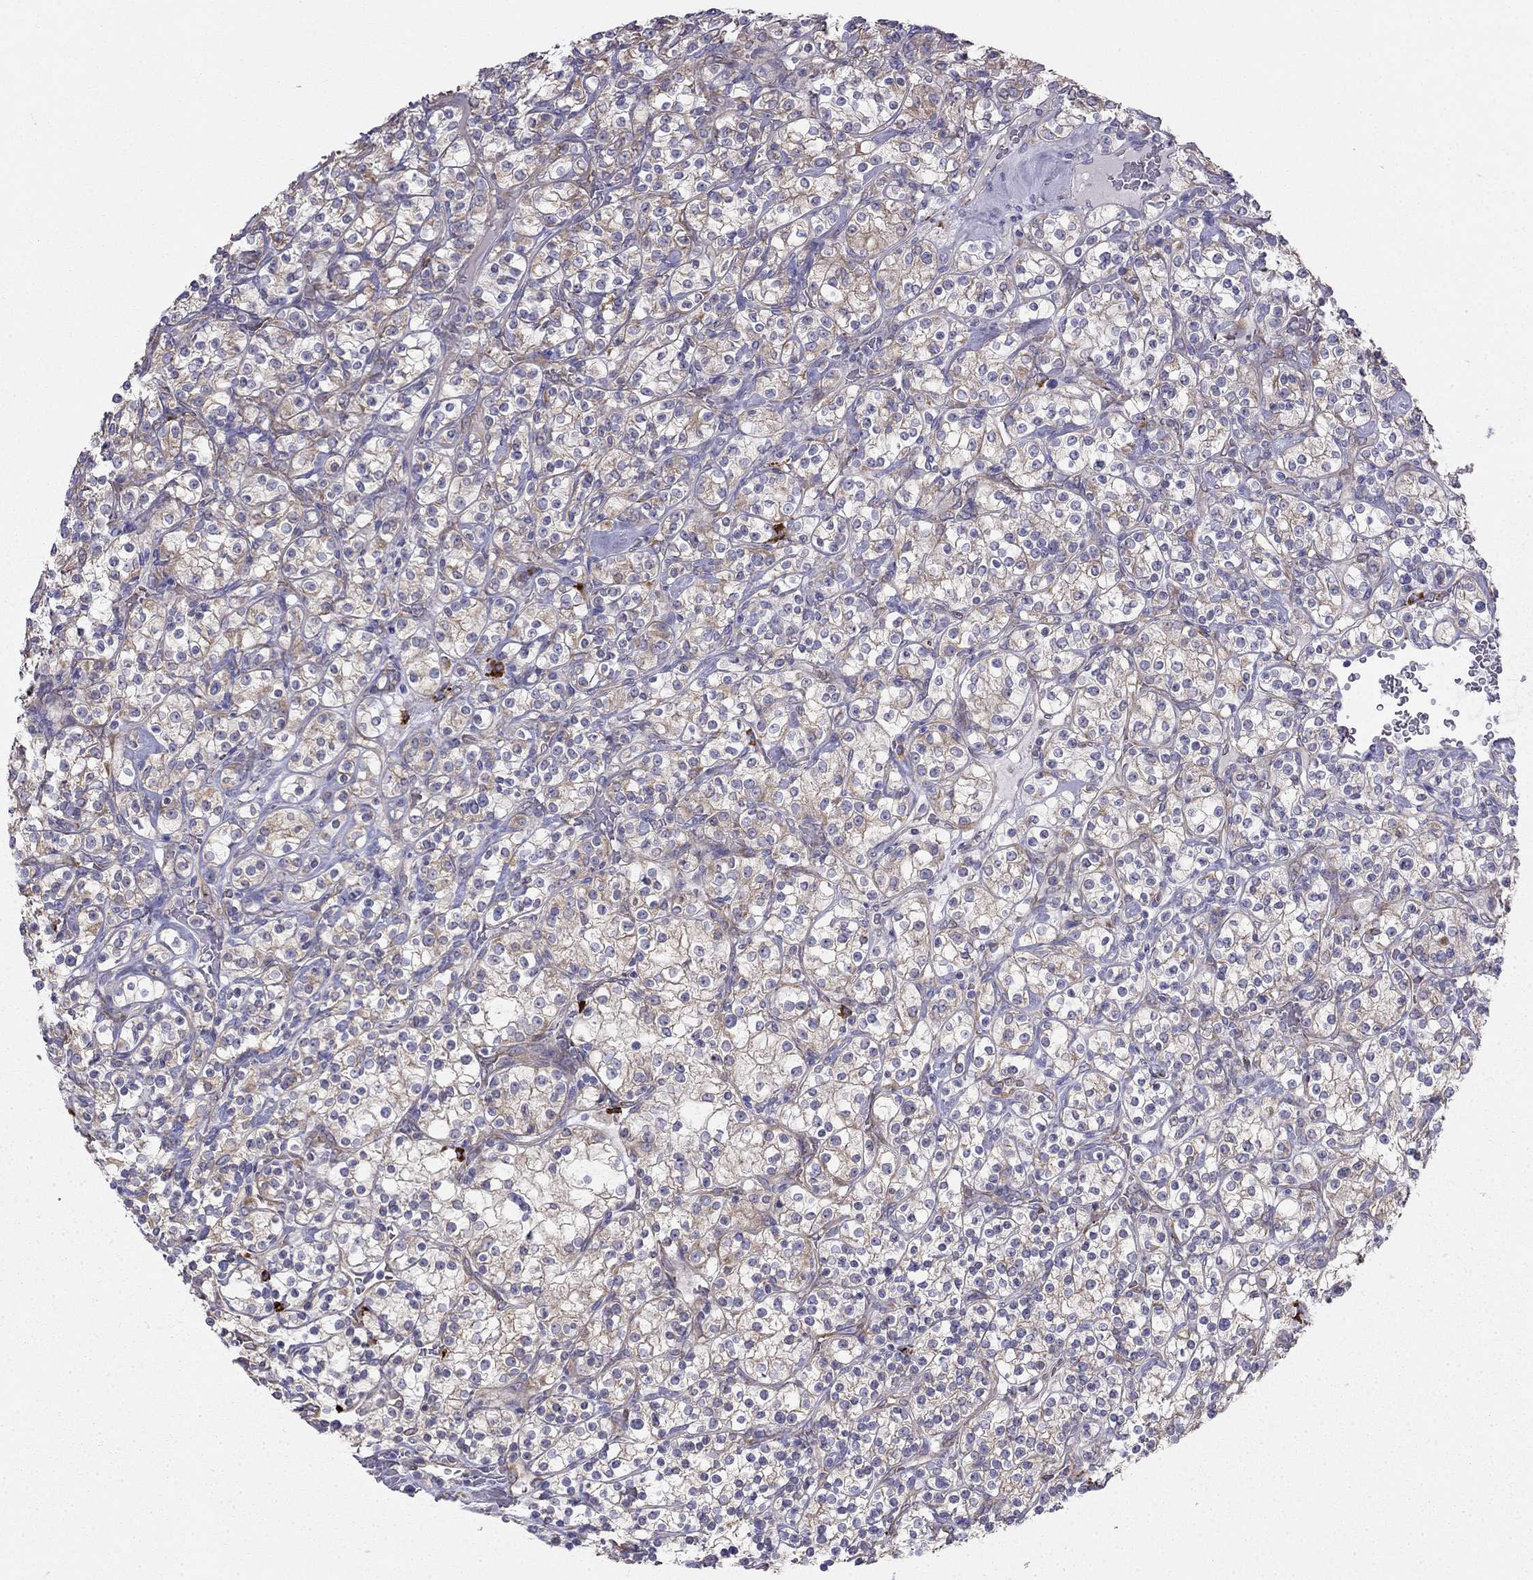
{"staining": {"intensity": "weak", "quantity": ">75%", "location": "cytoplasmic/membranous"}, "tissue": "renal cancer", "cell_type": "Tumor cells", "image_type": "cancer", "snomed": [{"axis": "morphology", "description": "Adenocarcinoma, NOS"}, {"axis": "topography", "description": "Kidney"}], "caption": "Renal adenocarcinoma stained with a protein marker demonstrates weak staining in tumor cells.", "gene": "LONRF2", "patient": {"sex": "male", "age": 77}}